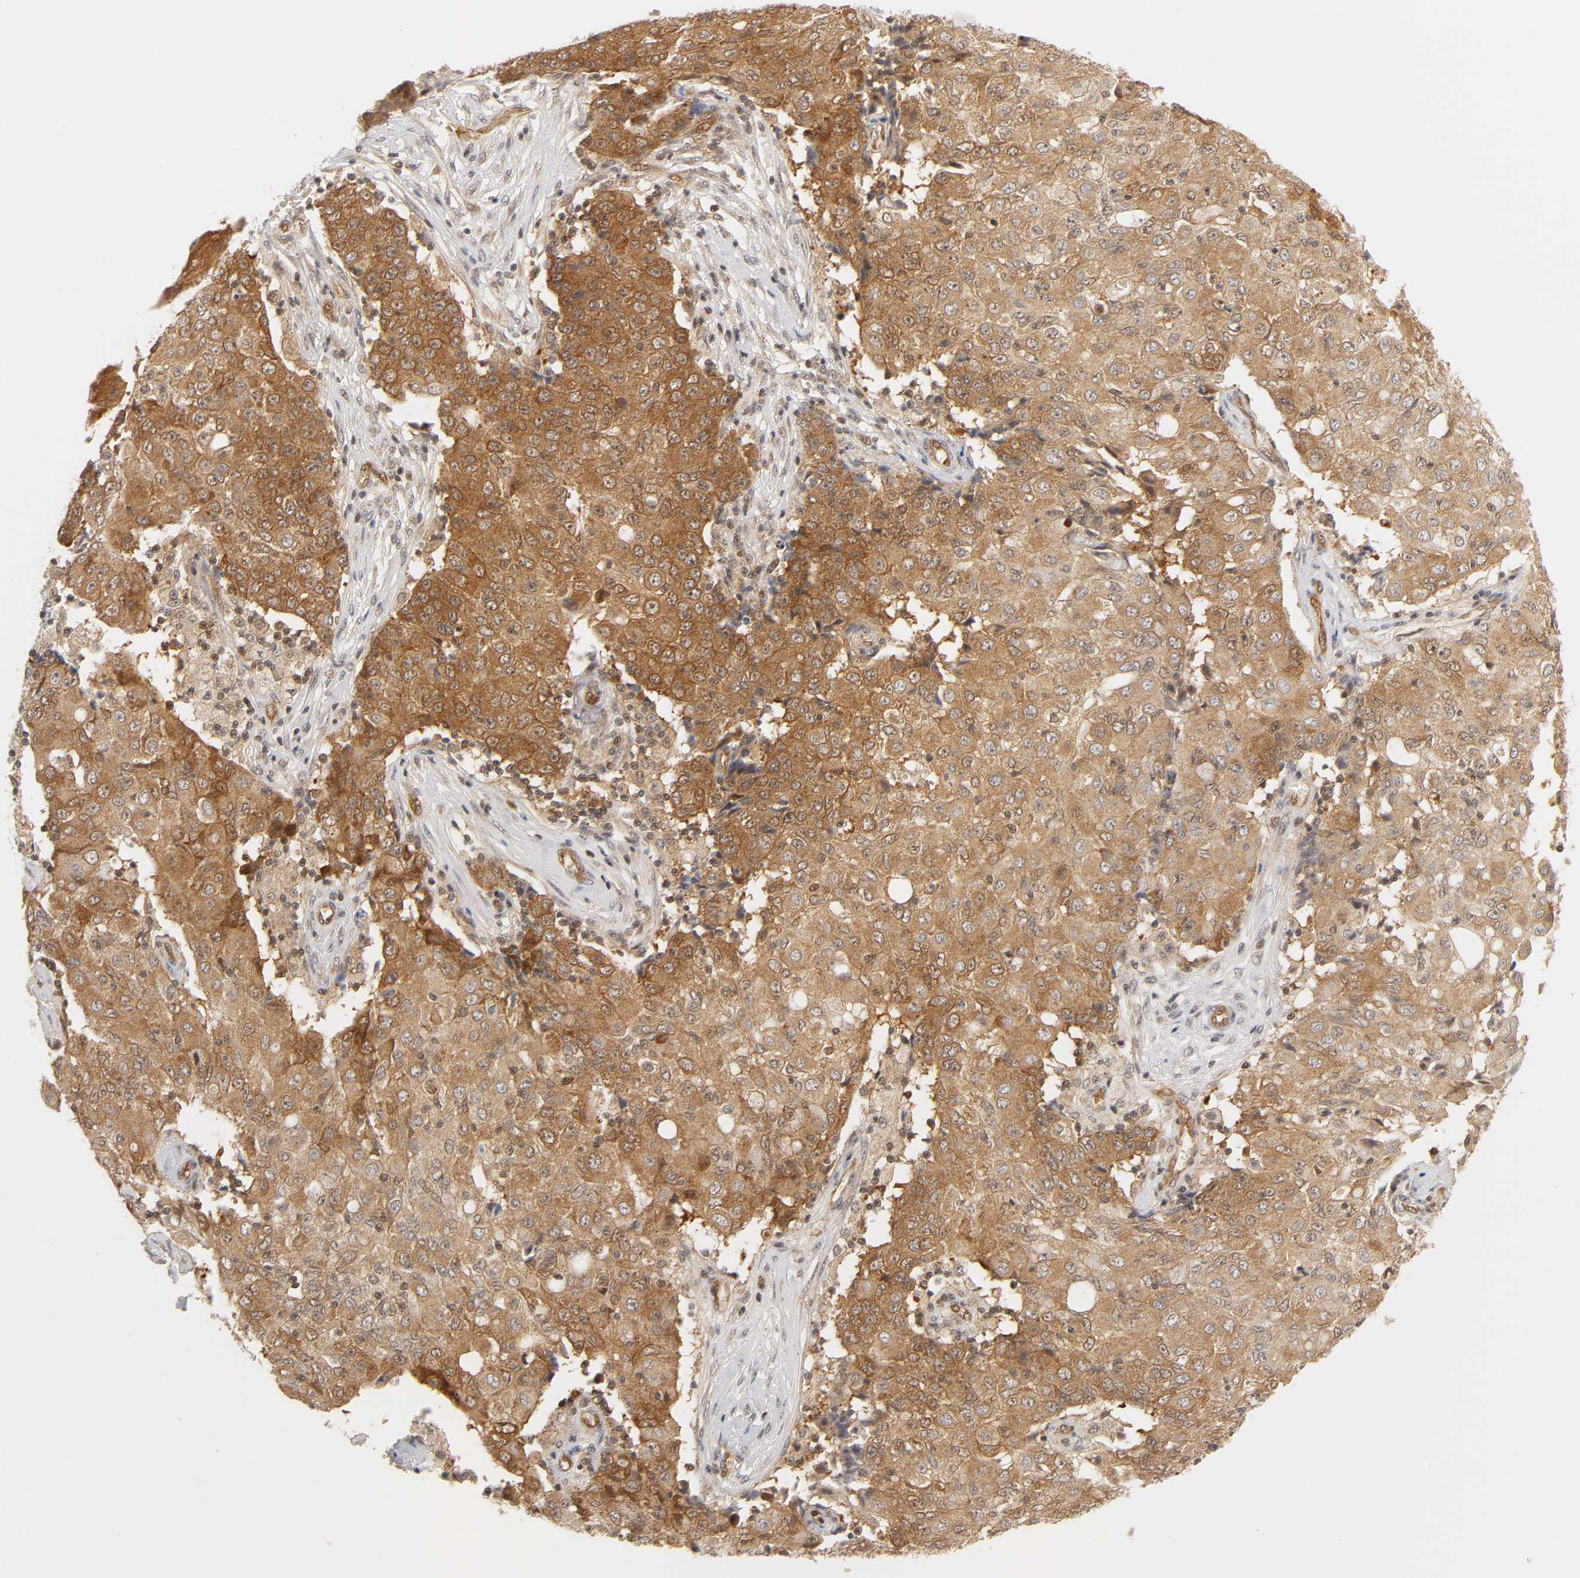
{"staining": {"intensity": "moderate", "quantity": ">75%", "location": "cytoplasmic/membranous,nuclear"}, "tissue": "ovarian cancer", "cell_type": "Tumor cells", "image_type": "cancer", "snomed": [{"axis": "morphology", "description": "Carcinoma, endometroid"}, {"axis": "topography", "description": "Ovary"}], "caption": "An image showing moderate cytoplasmic/membranous and nuclear staining in approximately >75% of tumor cells in ovarian endometroid carcinoma, as visualized by brown immunohistochemical staining.", "gene": "CDC37", "patient": {"sex": "female", "age": 42}}